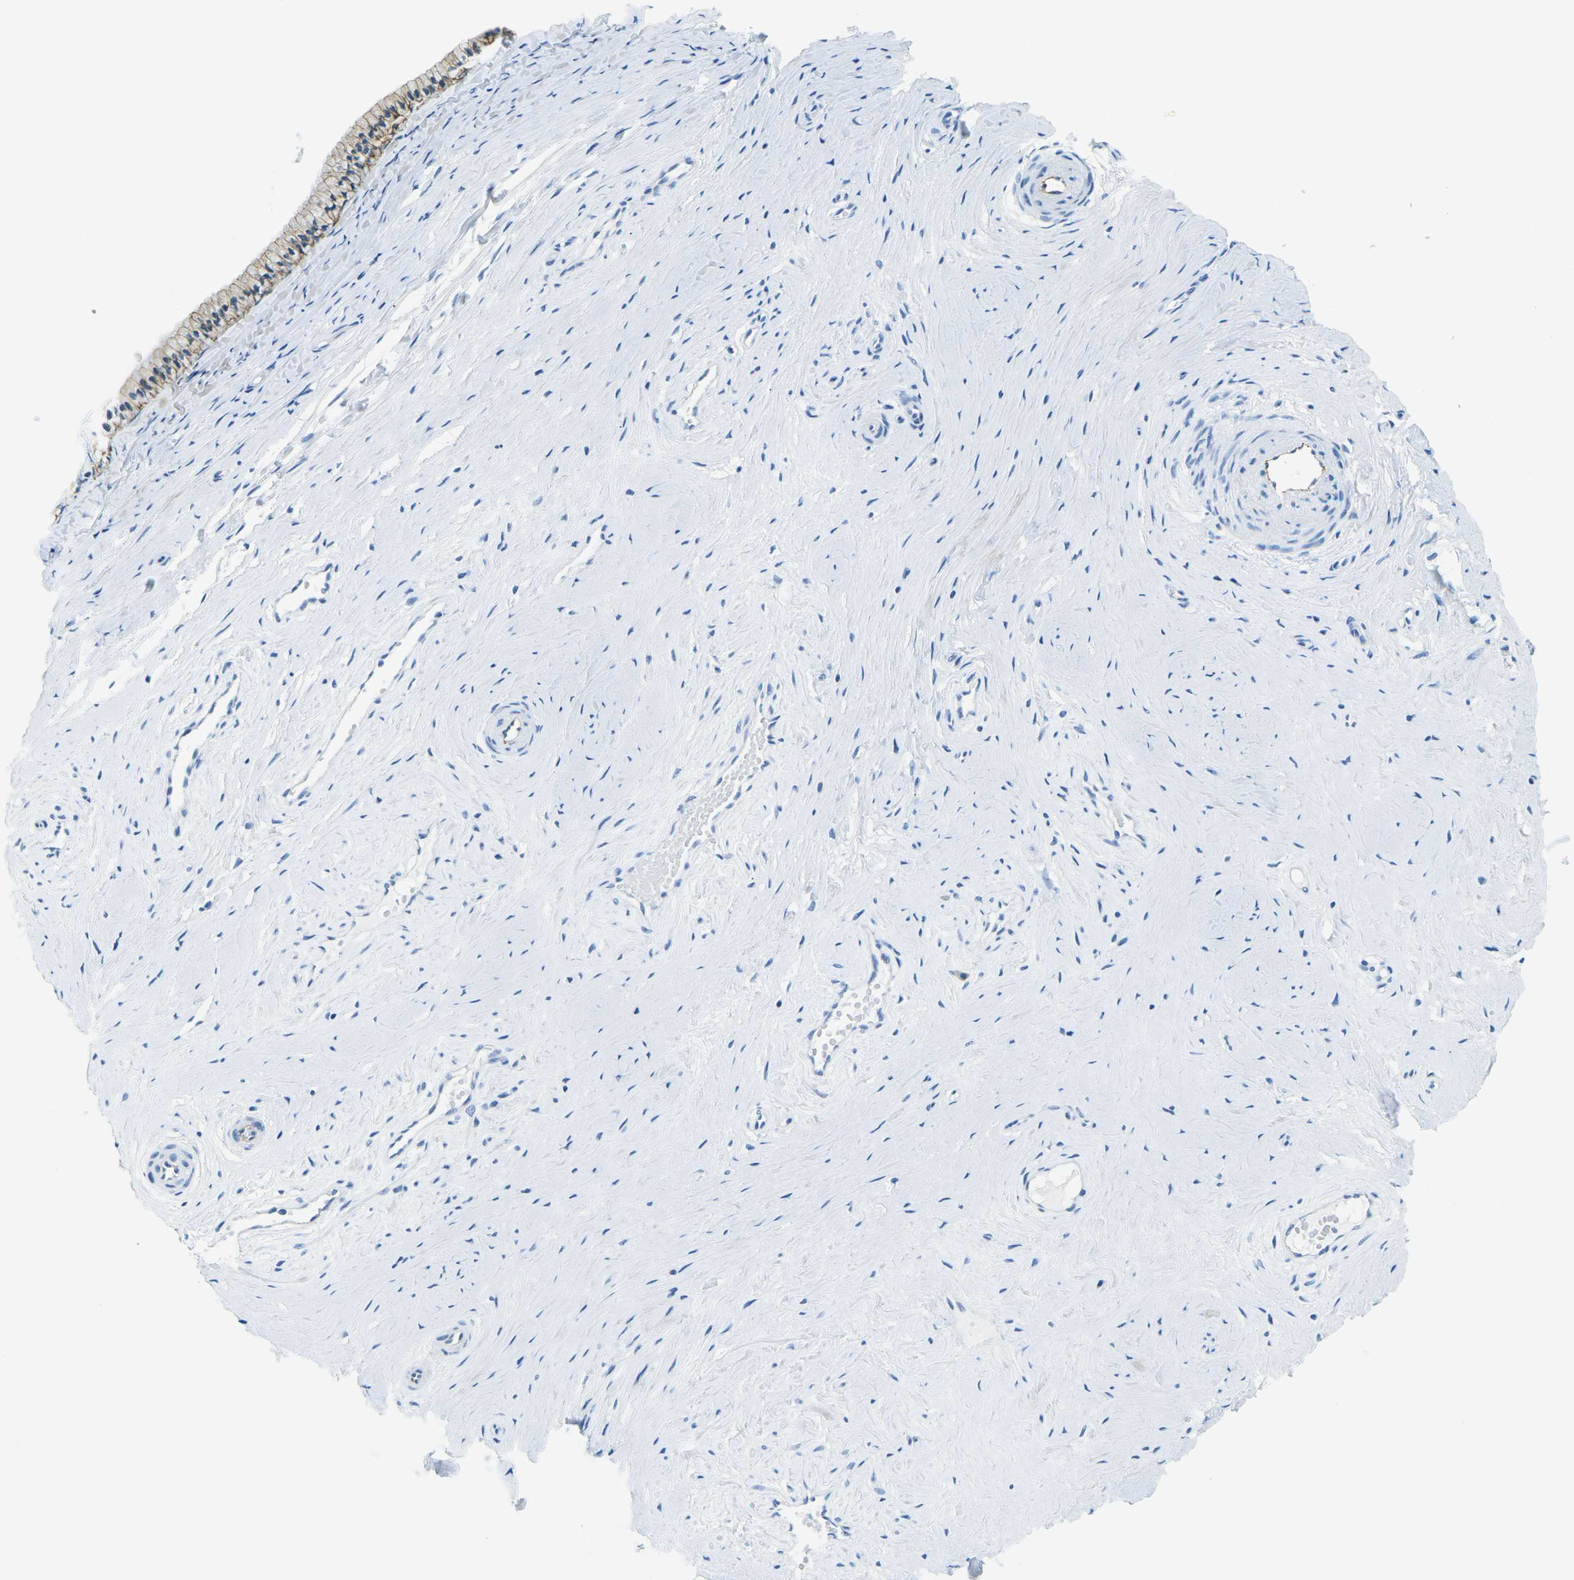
{"staining": {"intensity": "moderate", "quantity": ">75%", "location": "cytoplasmic/membranous"}, "tissue": "cervix", "cell_type": "Glandular cells", "image_type": "normal", "snomed": [{"axis": "morphology", "description": "Normal tissue, NOS"}, {"axis": "topography", "description": "Cervix"}], "caption": "Brown immunohistochemical staining in benign human cervix shows moderate cytoplasmic/membranous expression in about >75% of glandular cells.", "gene": "OCLN", "patient": {"sex": "female", "age": 39}}